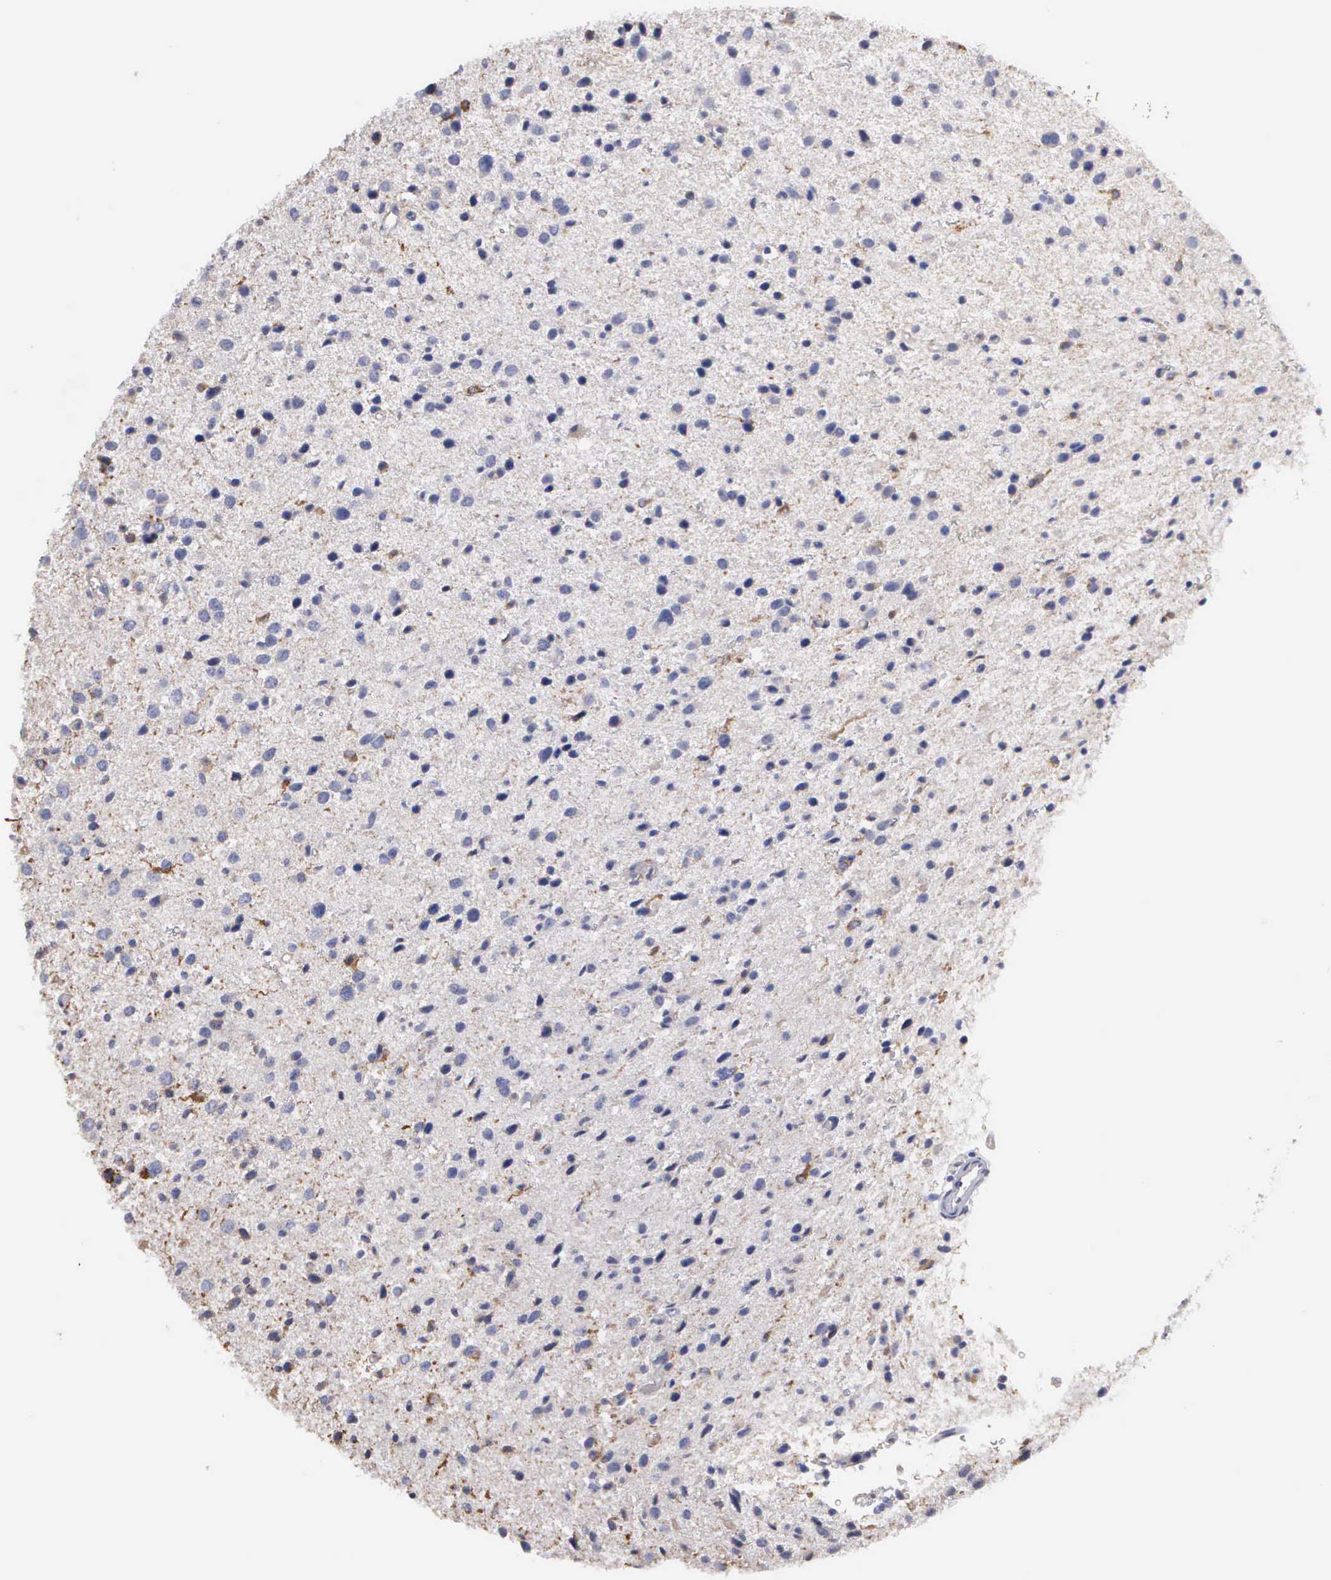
{"staining": {"intensity": "weak", "quantity": "<25%", "location": "cytoplasmic/membranous"}, "tissue": "glioma", "cell_type": "Tumor cells", "image_type": "cancer", "snomed": [{"axis": "morphology", "description": "Glioma, malignant, Low grade"}, {"axis": "topography", "description": "Brain"}], "caption": "High magnification brightfield microscopy of glioma stained with DAB (3,3'-diaminobenzidine) (brown) and counterstained with hematoxylin (blue): tumor cells show no significant positivity.", "gene": "LIN52", "patient": {"sex": "female", "age": 46}}